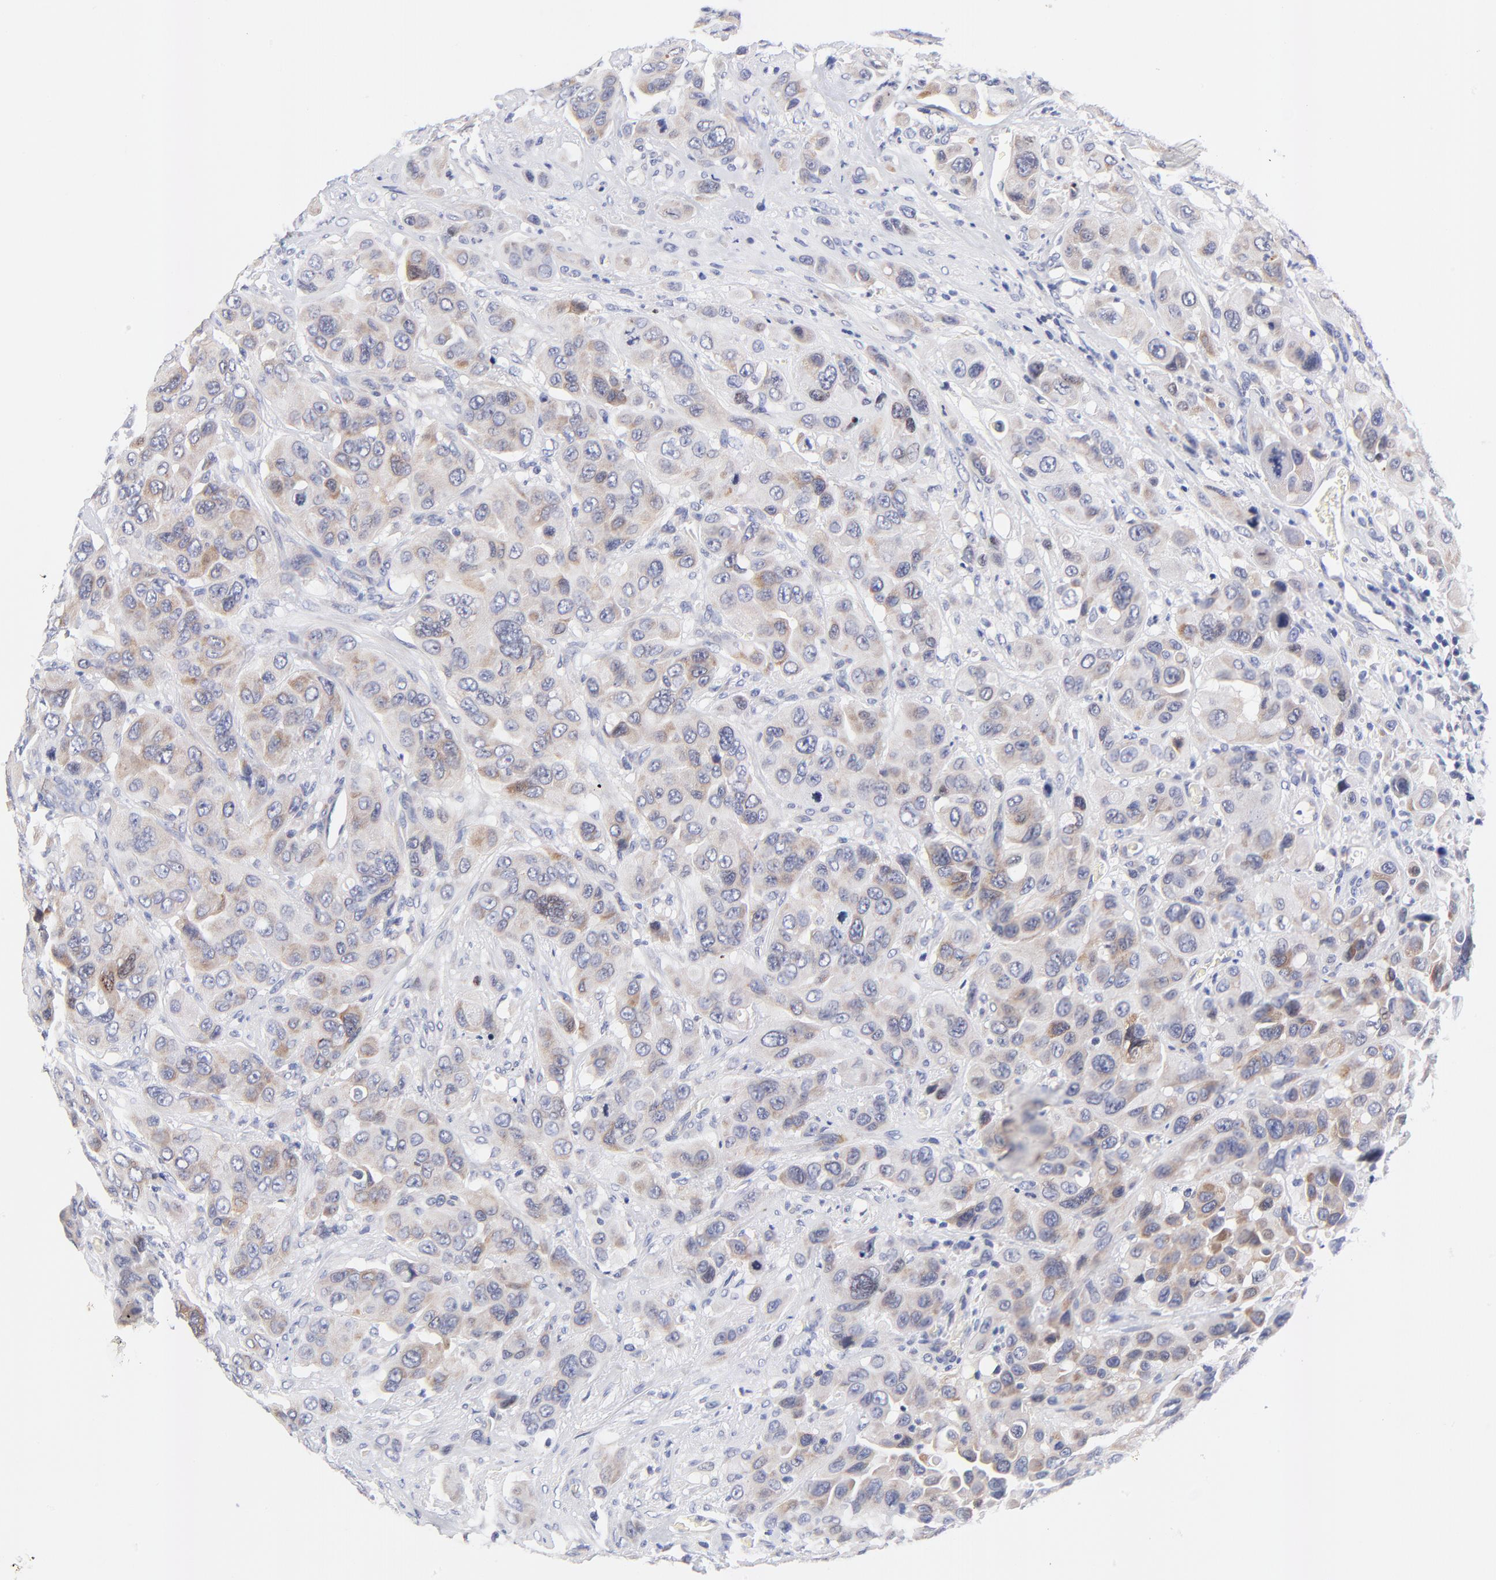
{"staining": {"intensity": "moderate", "quantity": ">75%", "location": "cytoplasmic/membranous"}, "tissue": "urothelial cancer", "cell_type": "Tumor cells", "image_type": "cancer", "snomed": [{"axis": "morphology", "description": "Urothelial carcinoma, High grade"}, {"axis": "topography", "description": "Urinary bladder"}], "caption": "A medium amount of moderate cytoplasmic/membranous staining is present in about >75% of tumor cells in high-grade urothelial carcinoma tissue.", "gene": "AFF2", "patient": {"sex": "male", "age": 73}}